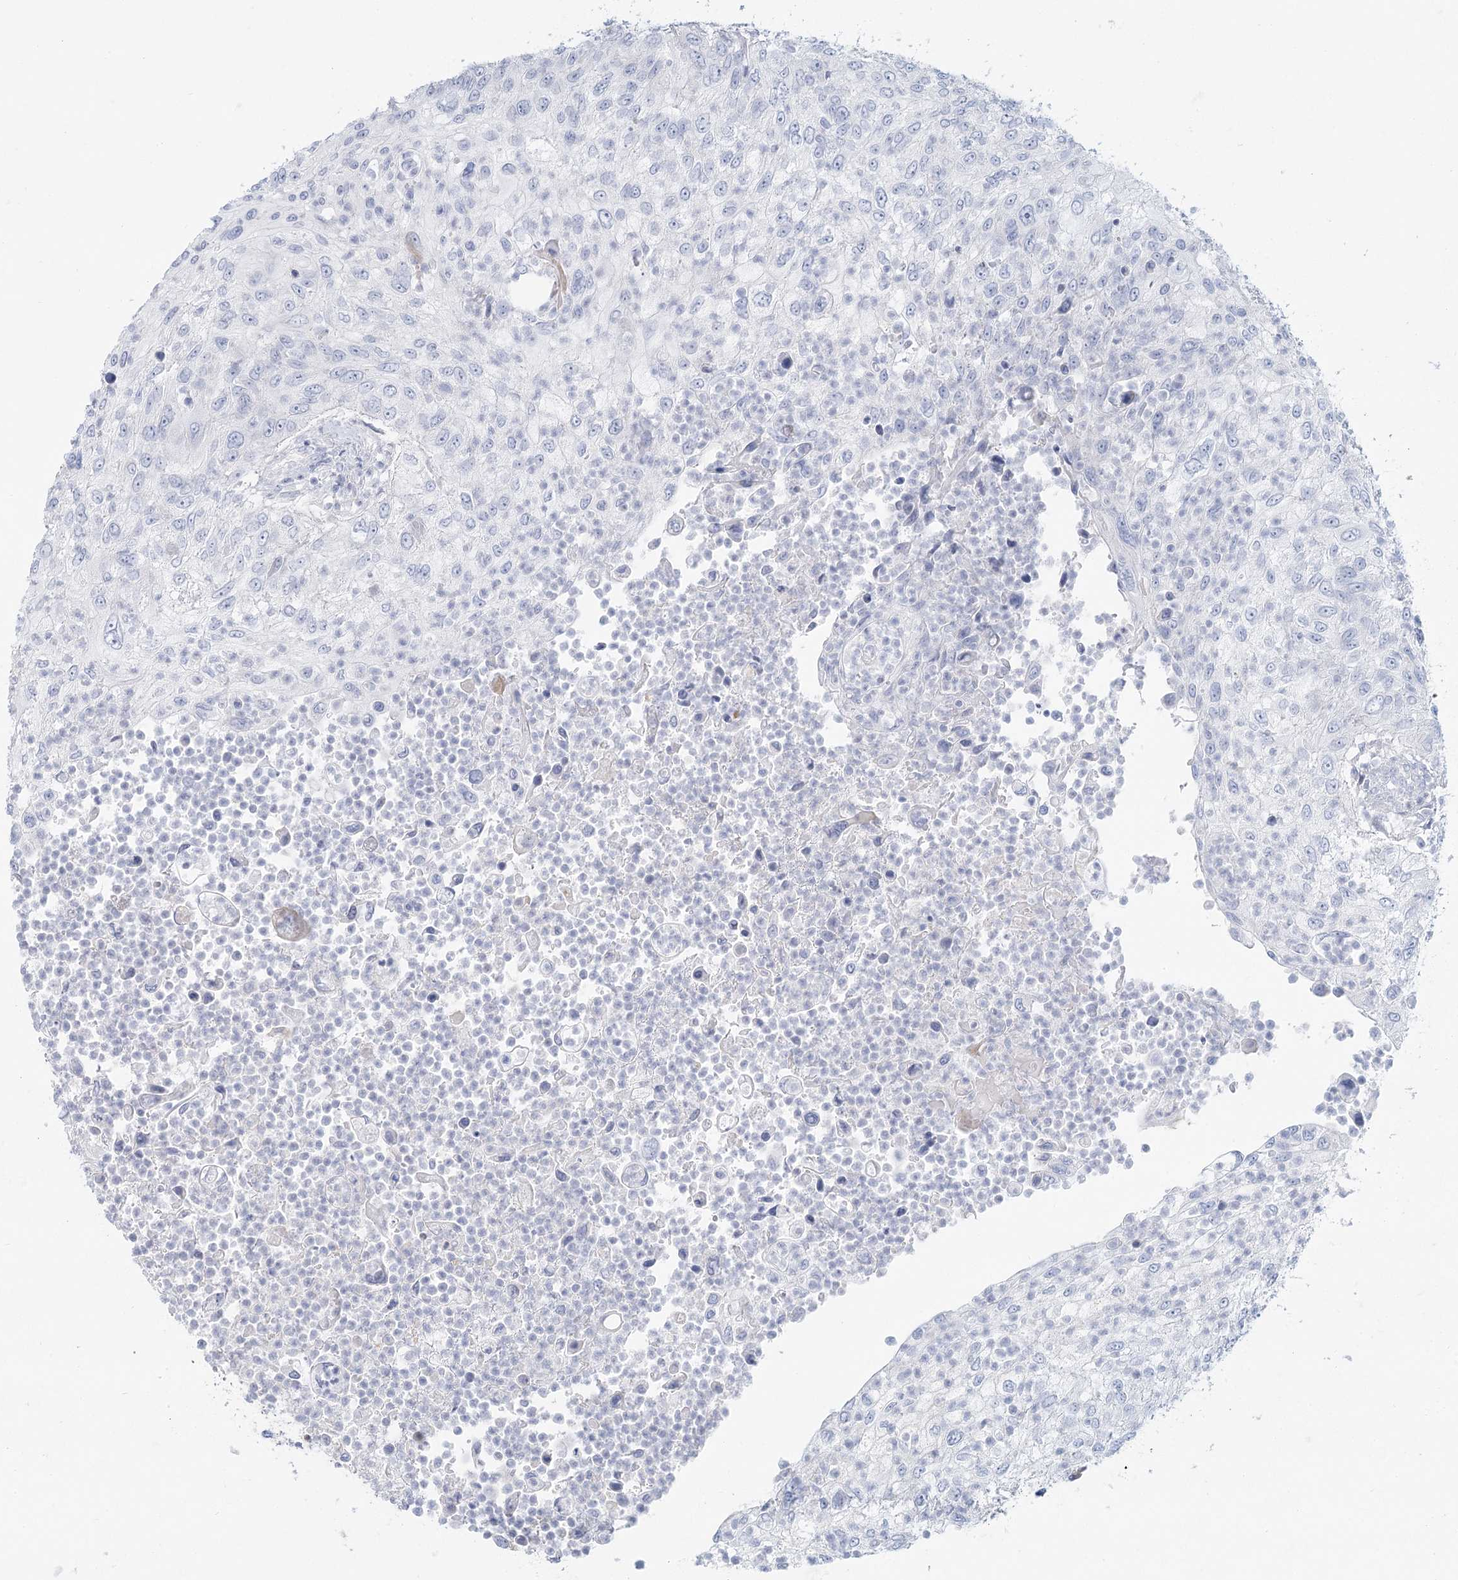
{"staining": {"intensity": "negative", "quantity": "none", "location": "none"}, "tissue": "urothelial cancer", "cell_type": "Tumor cells", "image_type": "cancer", "snomed": [{"axis": "morphology", "description": "Urothelial carcinoma, High grade"}, {"axis": "topography", "description": "Urinary bladder"}], "caption": "Urothelial cancer was stained to show a protein in brown. There is no significant staining in tumor cells.", "gene": "DMGDH", "patient": {"sex": "female", "age": 60}}